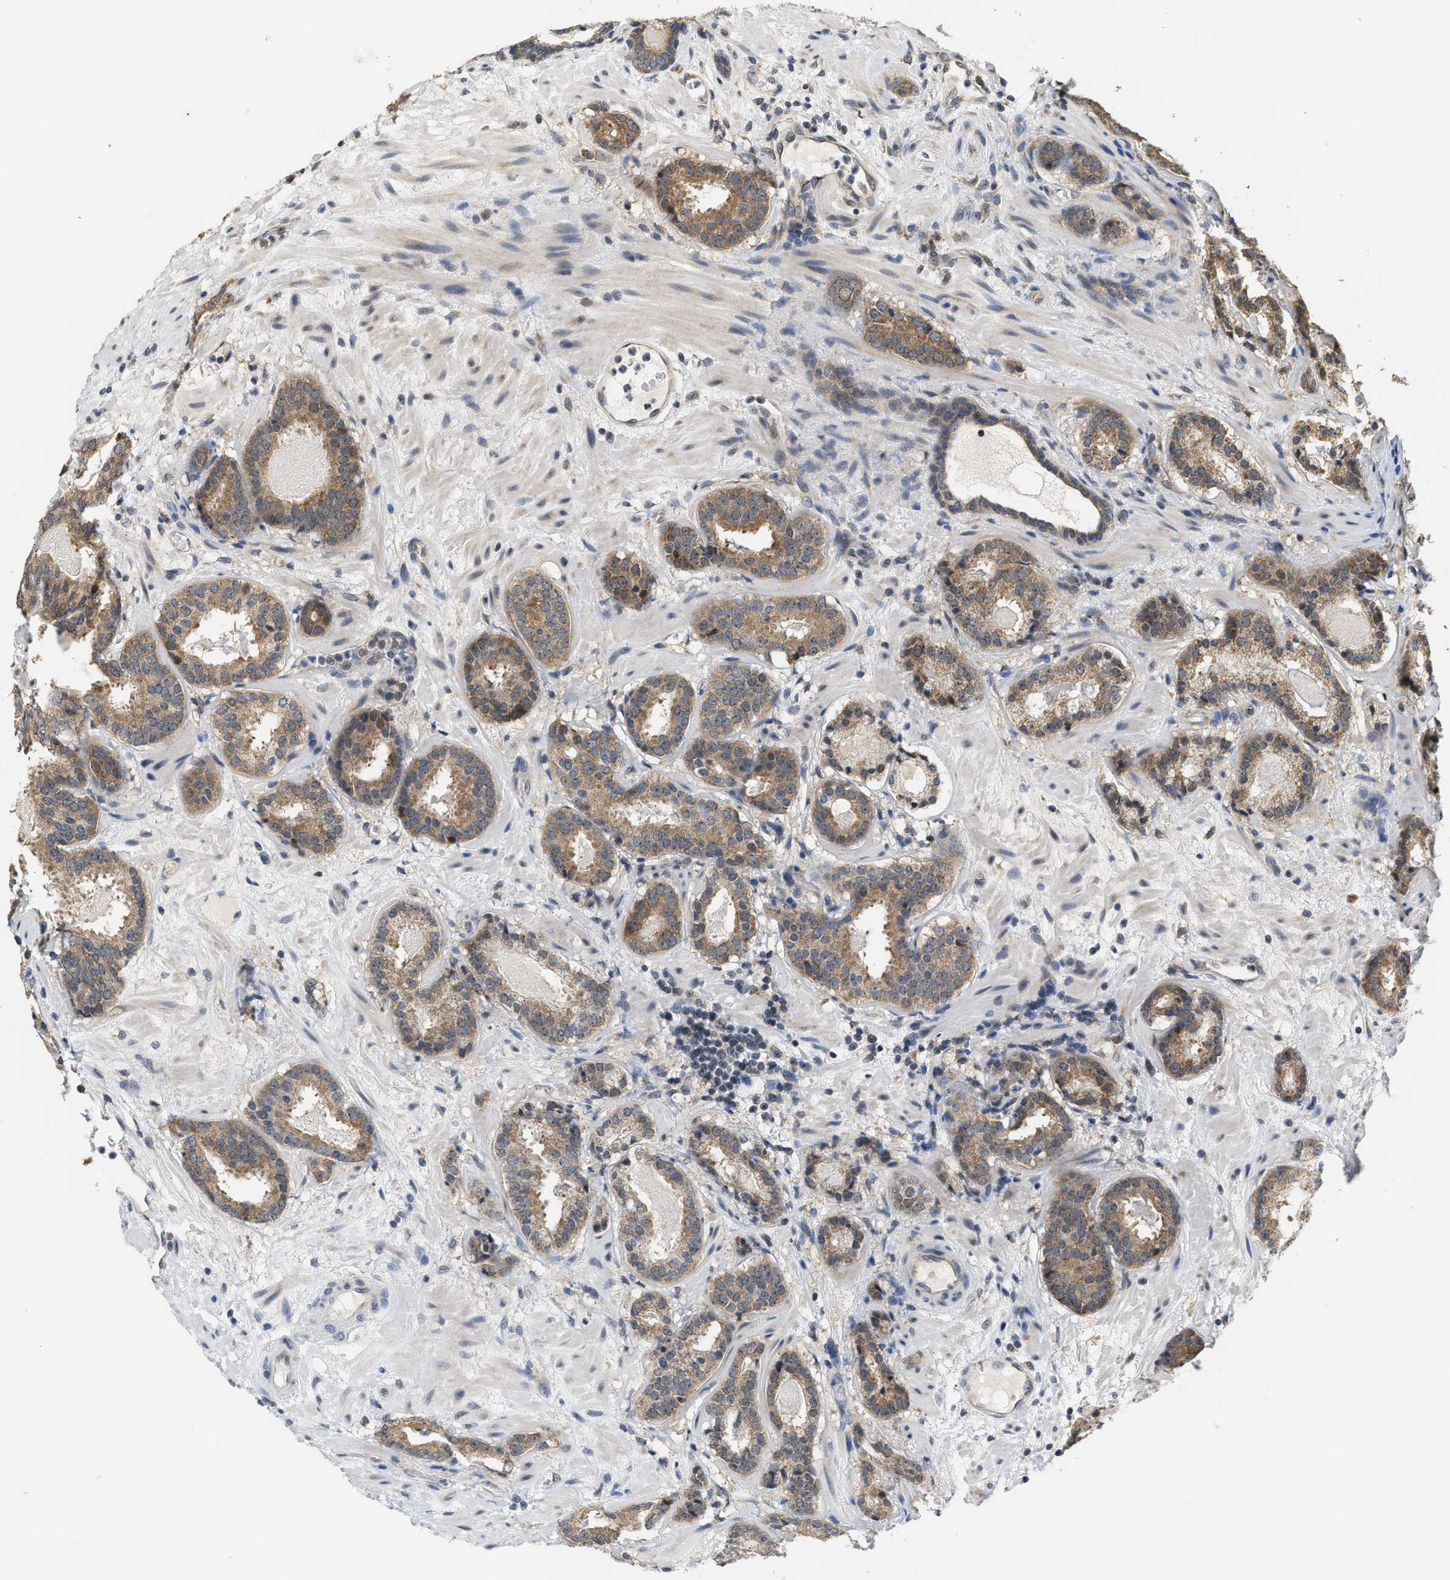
{"staining": {"intensity": "moderate", "quantity": ">75%", "location": "cytoplasmic/membranous"}, "tissue": "prostate cancer", "cell_type": "Tumor cells", "image_type": "cancer", "snomed": [{"axis": "morphology", "description": "Adenocarcinoma, Low grade"}, {"axis": "topography", "description": "Prostate"}], "caption": "Protein expression analysis of adenocarcinoma (low-grade) (prostate) shows moderate cytoplasmic/membranous staining in about >75% of tumor cells. (DAB (3,3'-diaminobenzidine) IHC, brown staining for protein, blue staining for nuclei).", "gene": "GIGYF1", "patient": {"sex": "male", "age": 69}}